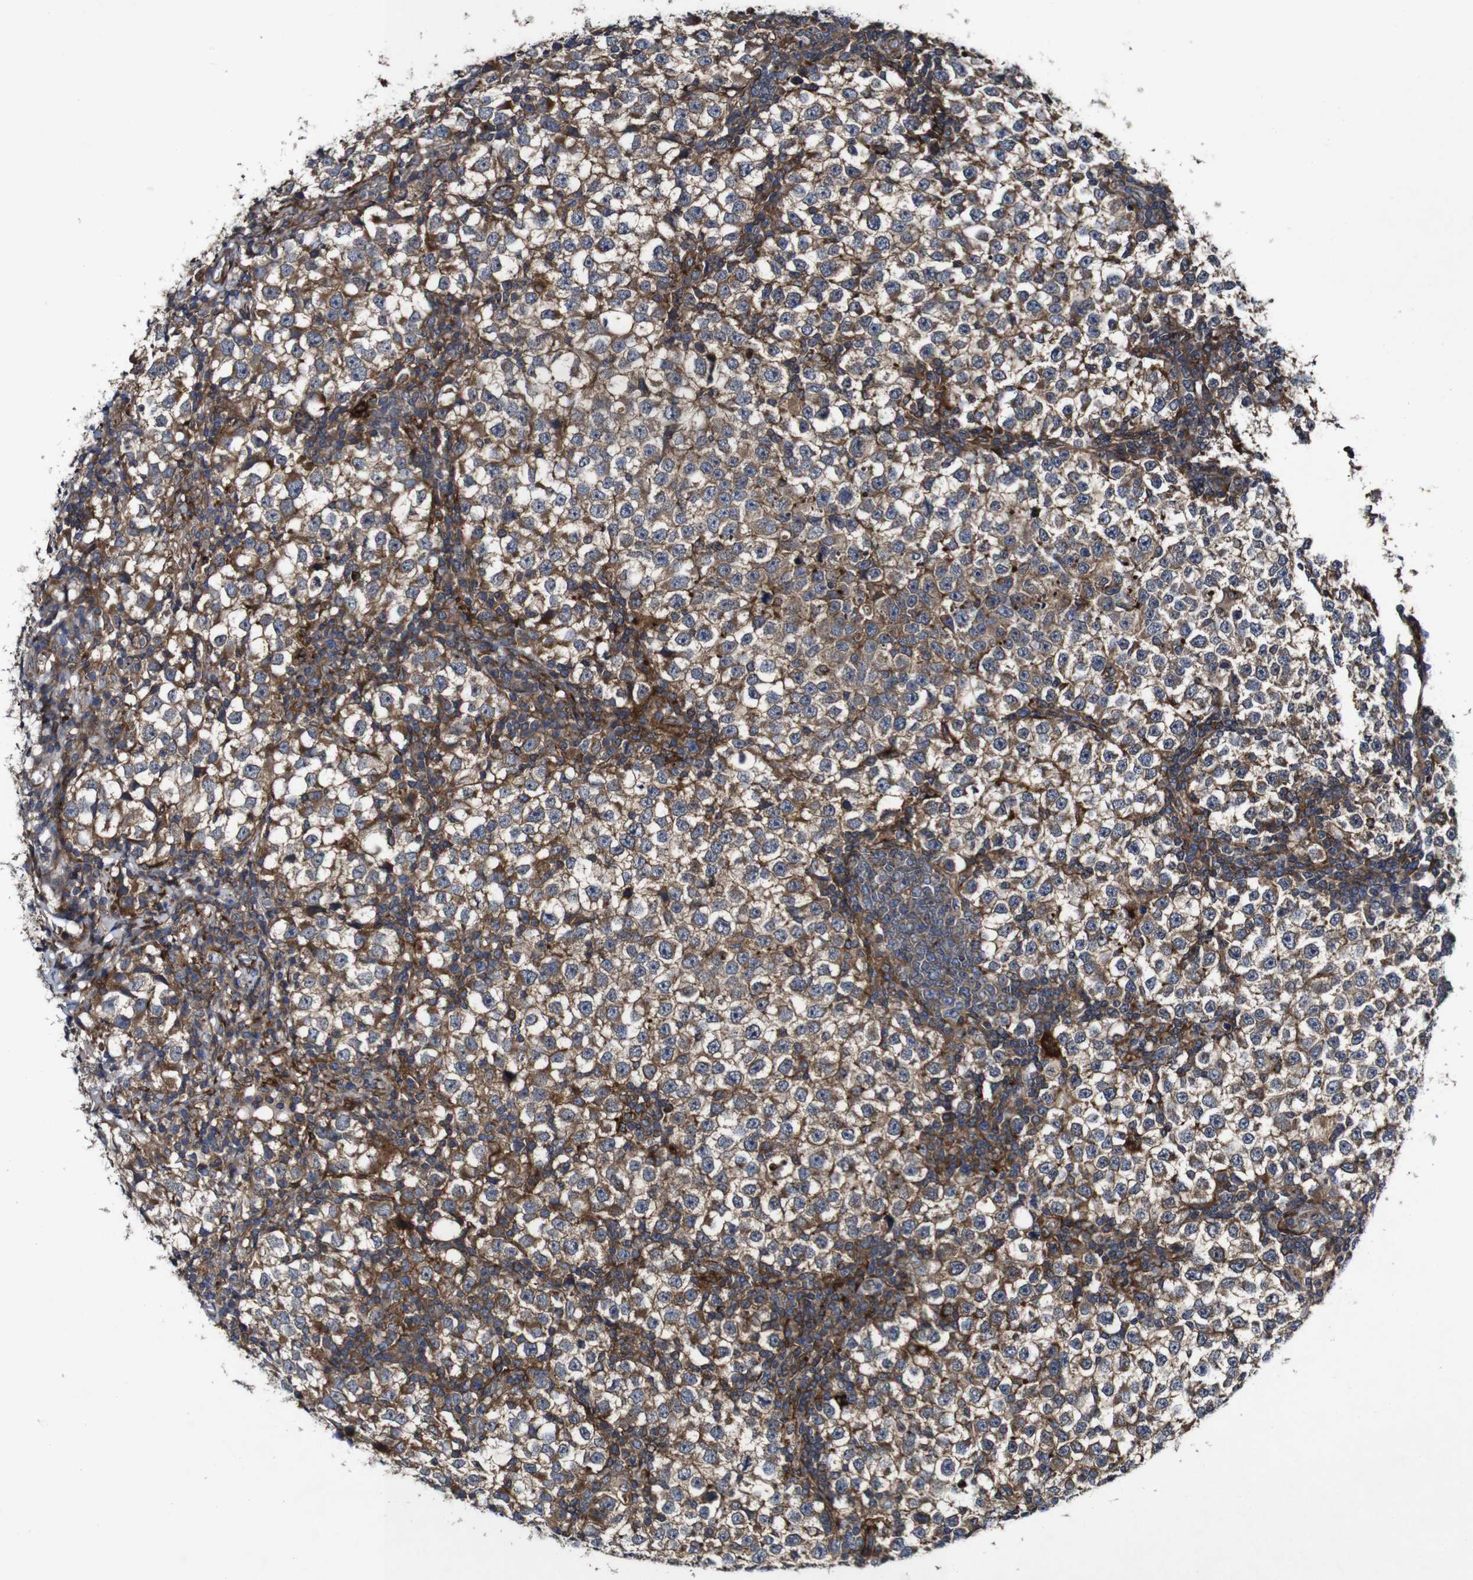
{"staining": {"intensity": "weak", "quantity": ">75%", "location": "cytoplasmic/membranous"}, "tissue": "testis cancer", "cell_type": "Tumor cells", "image_type": "cancer", "snomed": [{"axis": "morphology", "description": "Seminoma, NOS"}, {"axis": "topography", "description": "Testis"}], "caption": "Human seminoma (testis) stained with a protein marker displays weak staining in tumor cells.", "gene": "GSDME", "patient": {"sex": "male", "age": 65}}